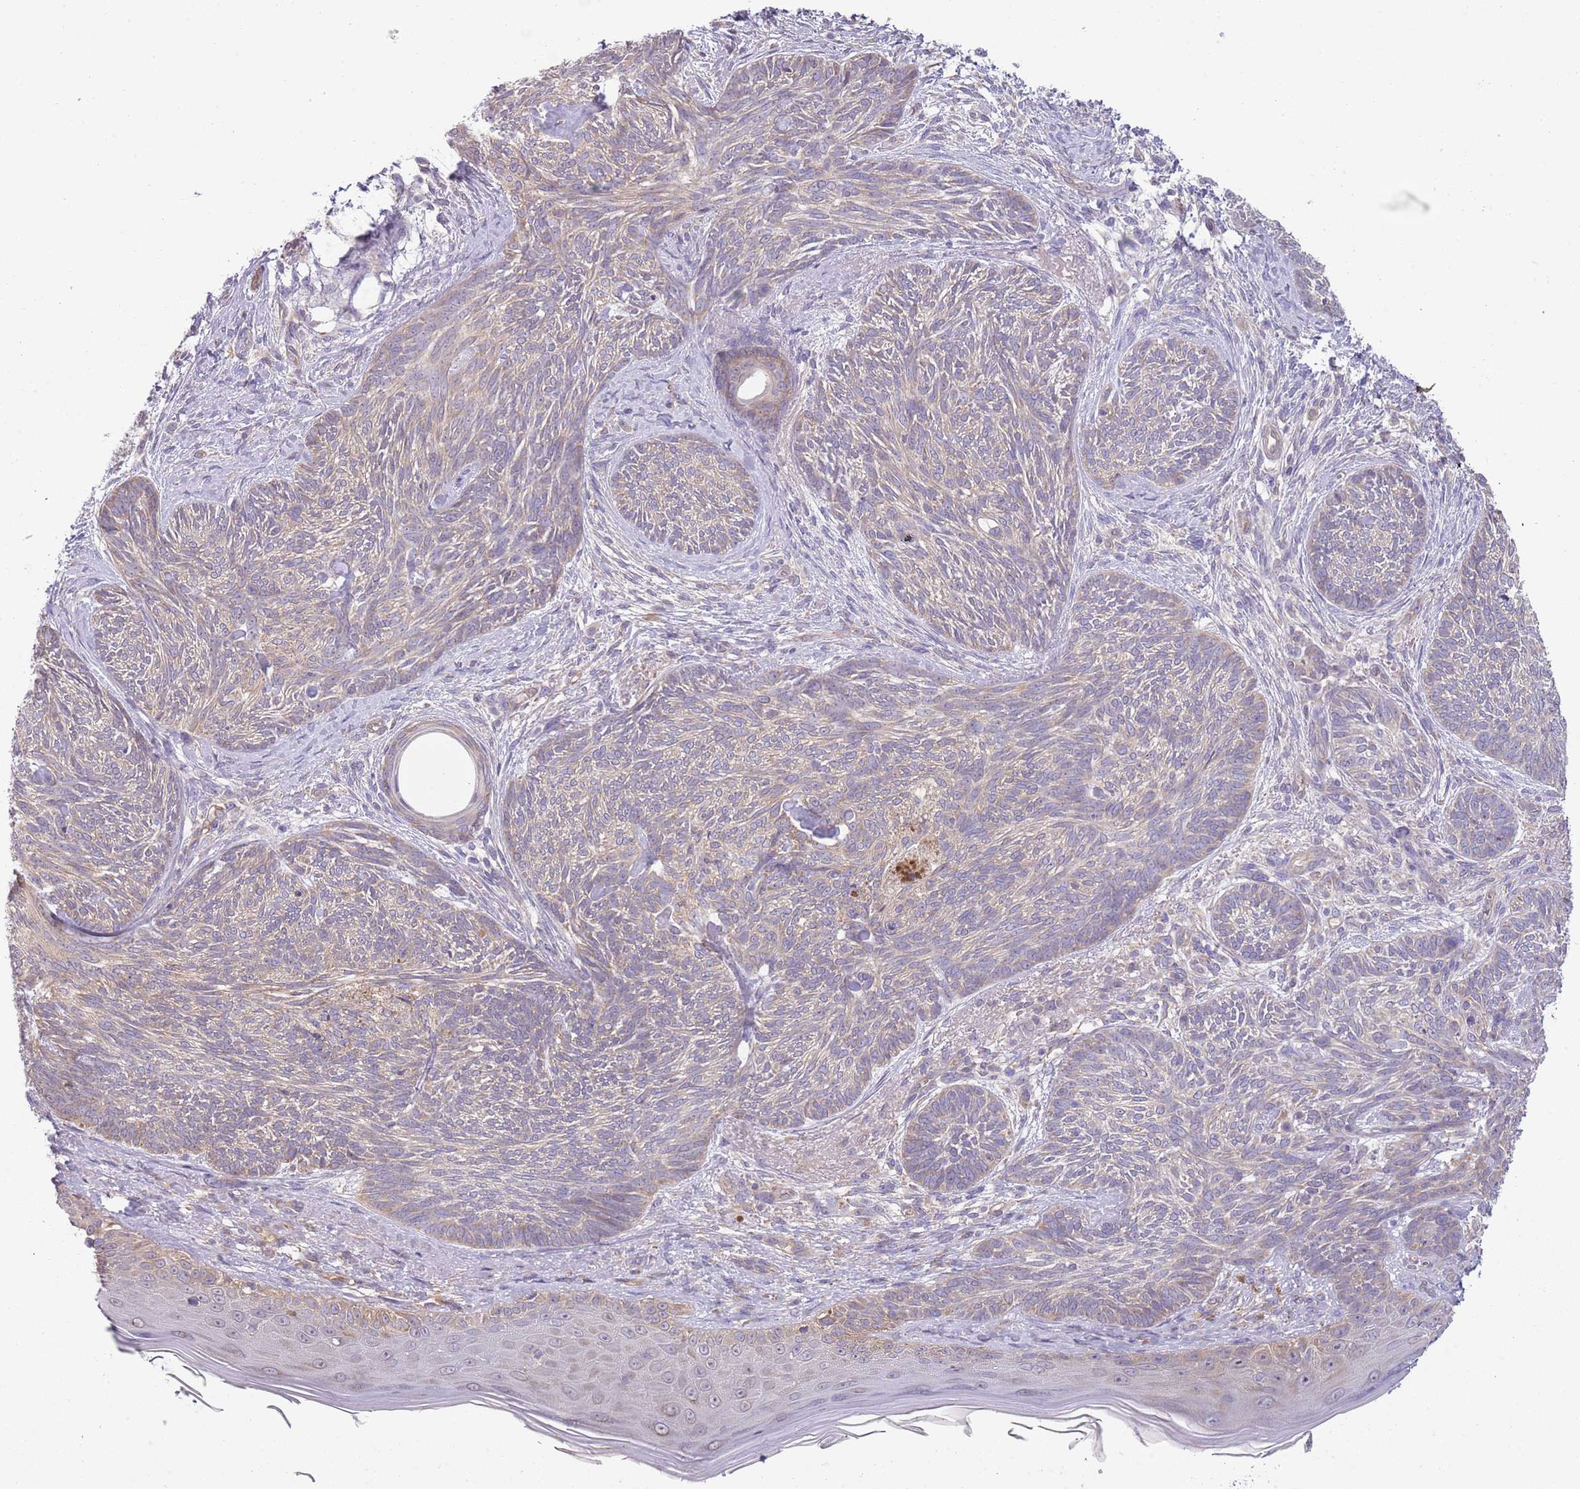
{"staining": {"intensity": "weak", "quantity": "<25%", "location": "cytoplasmic/membranous"}, "tissue": "skin cancer", "cell_type": "Tumor cells", "image_type": "cancer", "snomed": [{"axis": "morphology", "description": "Basal cell carcinoma"}, {"axis": "topography", "description": "Skin"}], "caption": "The immunohistochemistry (IHC) histopathology image has no significant expression in tumor cells of skin basal cell carcinoma tissue.", "gene": "SKOR2", "patient": {"sex": "male", "age": 73}}